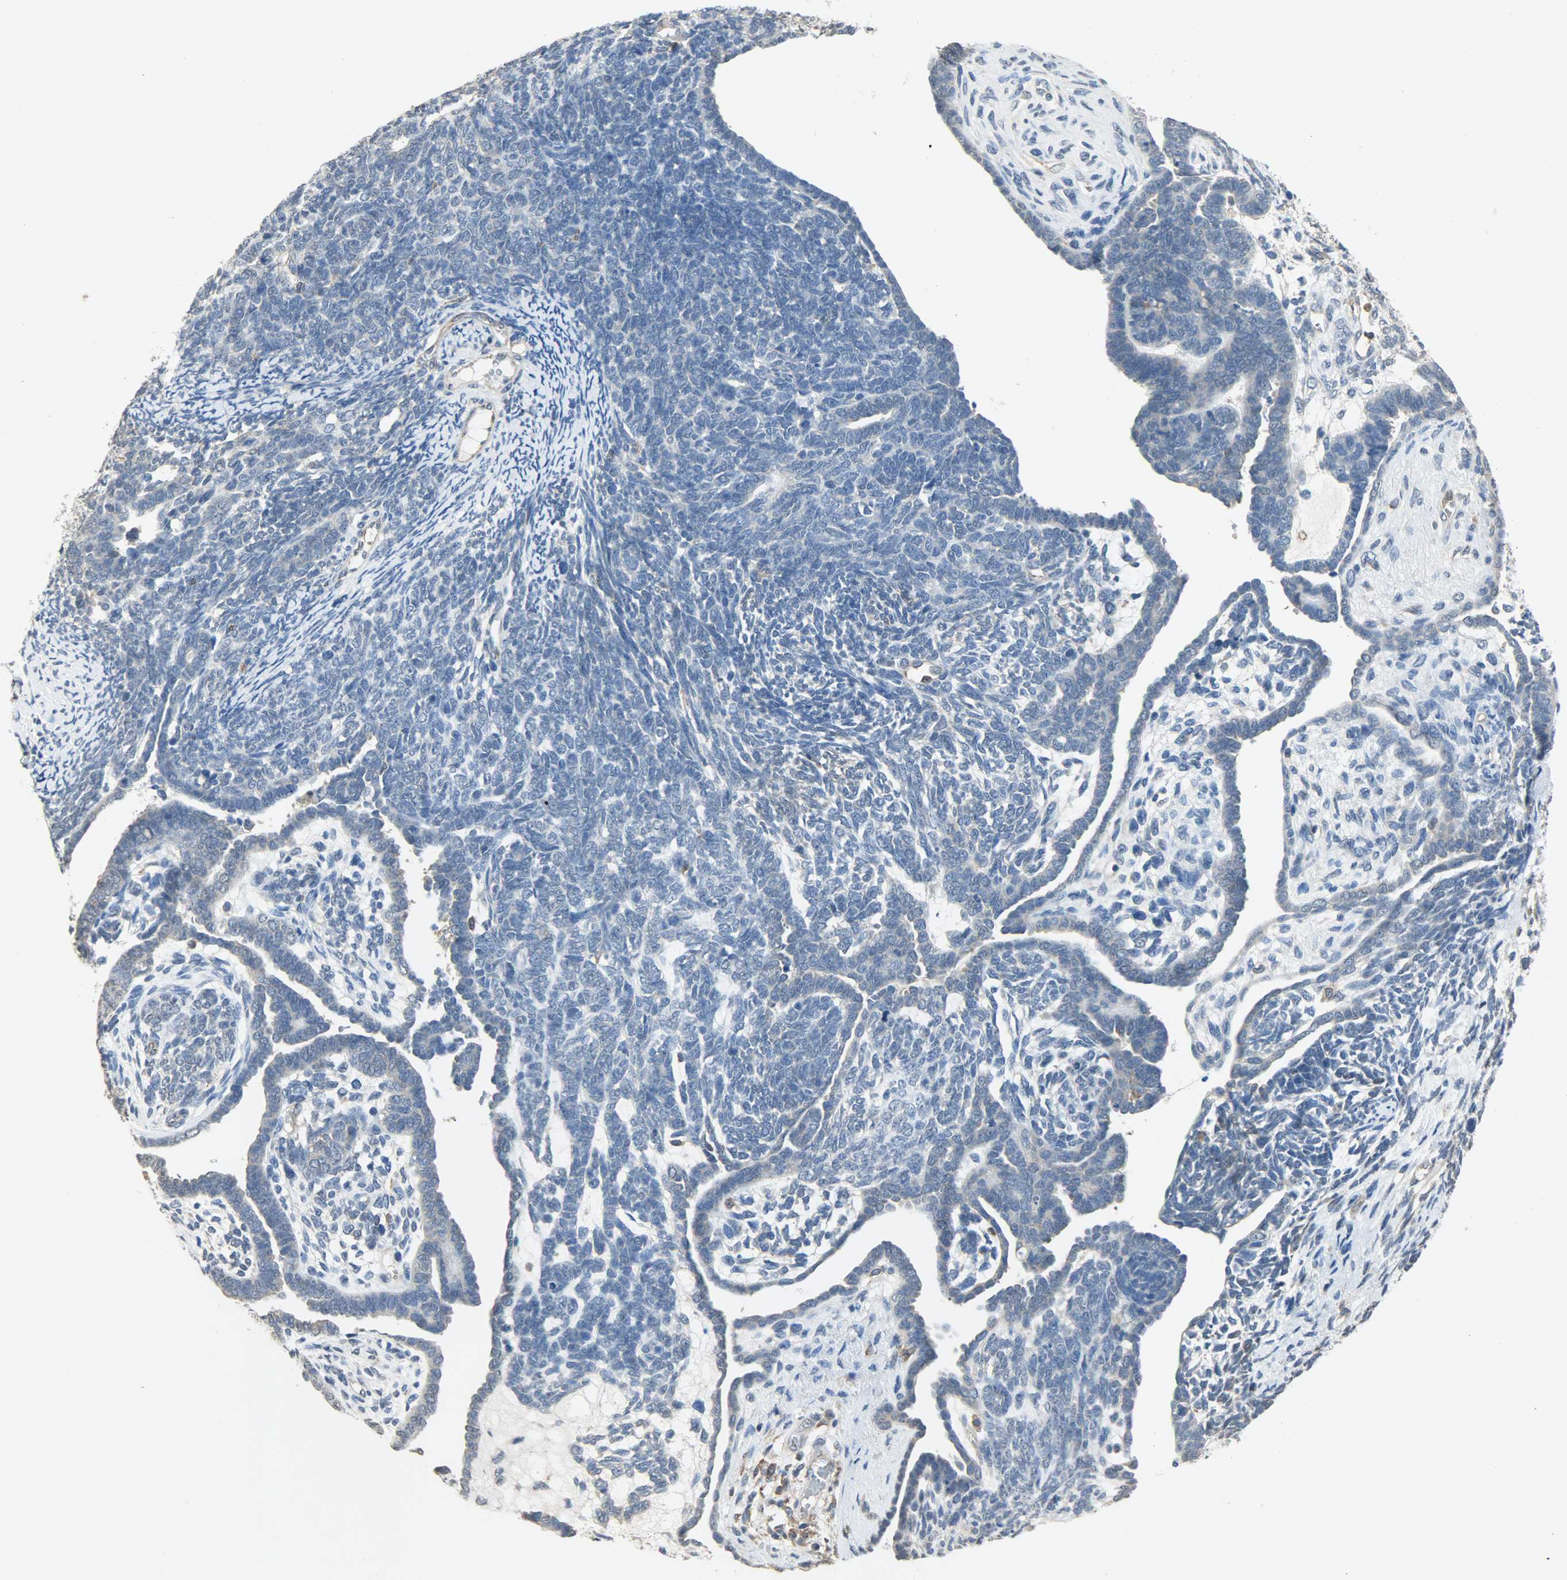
{"staining": {"intensity": "negative", "quantity": "none", "location": "none"}, "tissue": "endometrial cancer", "cell_type": "Tumor cells", "image_type": "cancer", "snomed": [{"axis": "morphology", "description": "Neoplasm, malignant, NOS"}, {"axis": "topography", "description": "Endometrium"}], "caption": "Photomicrograph shows no significant protein positivity in tumor cells of endometrial cancer (neoplasm (malignant)).", "gene": "TRIM21", "patient": {"sex": "female", "age": 74}}